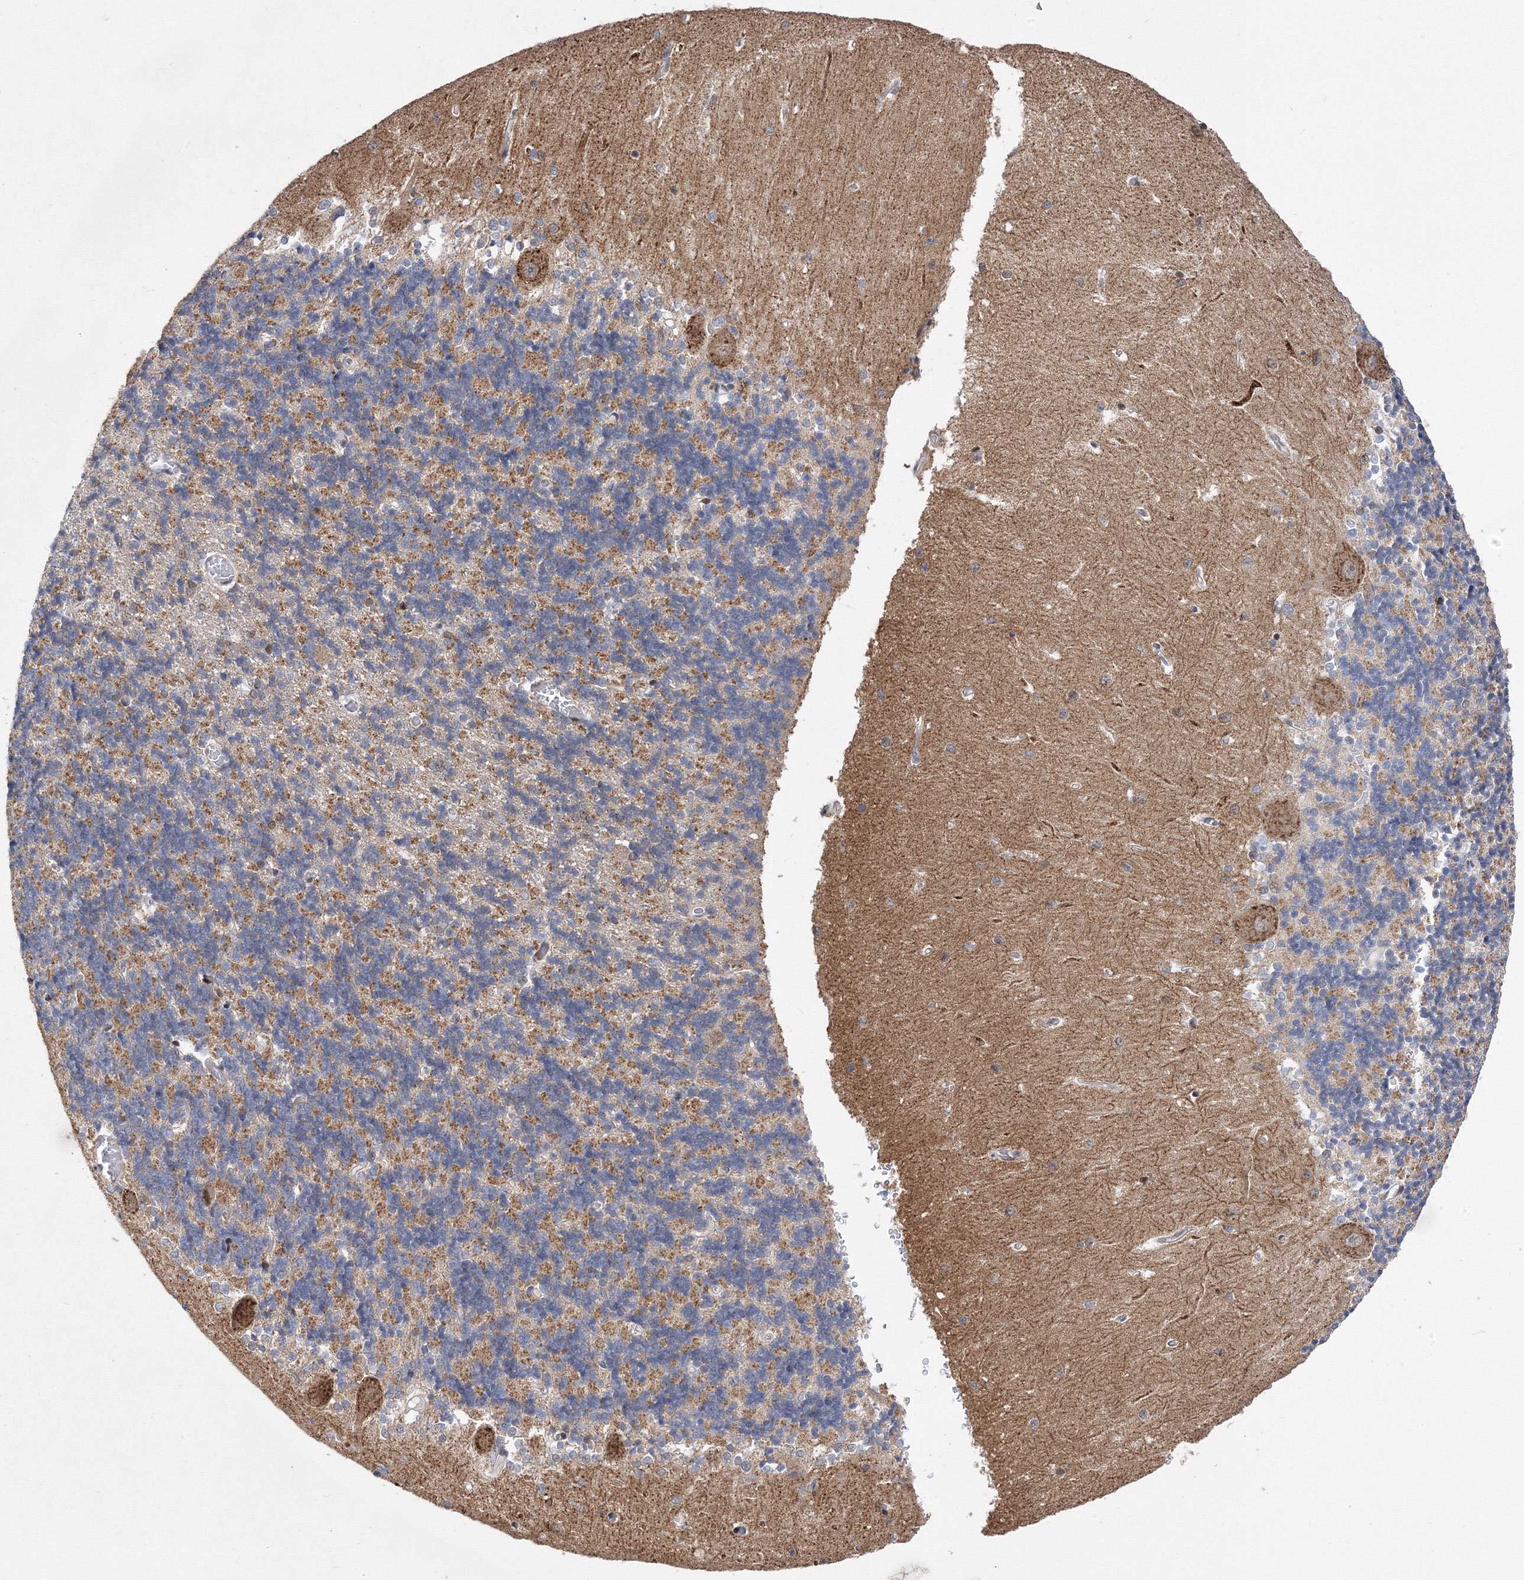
{"staining": {"intensity": "moderate", "quantity": "25%-75%", "location": "cytoplasmic/membranous"}, "tissue": "cerebellum", "cell_type": "Cells in granular layer", "image_type": "normal", "snomed": [{"axis": "morphology", "description": "Normal tissue, NOS"}, {"axis": "topography", "description": "Cerebellum"}], "caption": "Protein expression analysis of unremarkable cerebellum displays moderate cytoplasmic/membranous positivity in about 25%-75% of cells in granular layer.", "gene": "GPN1", "patient": {"sex": "male", "age": 37}}